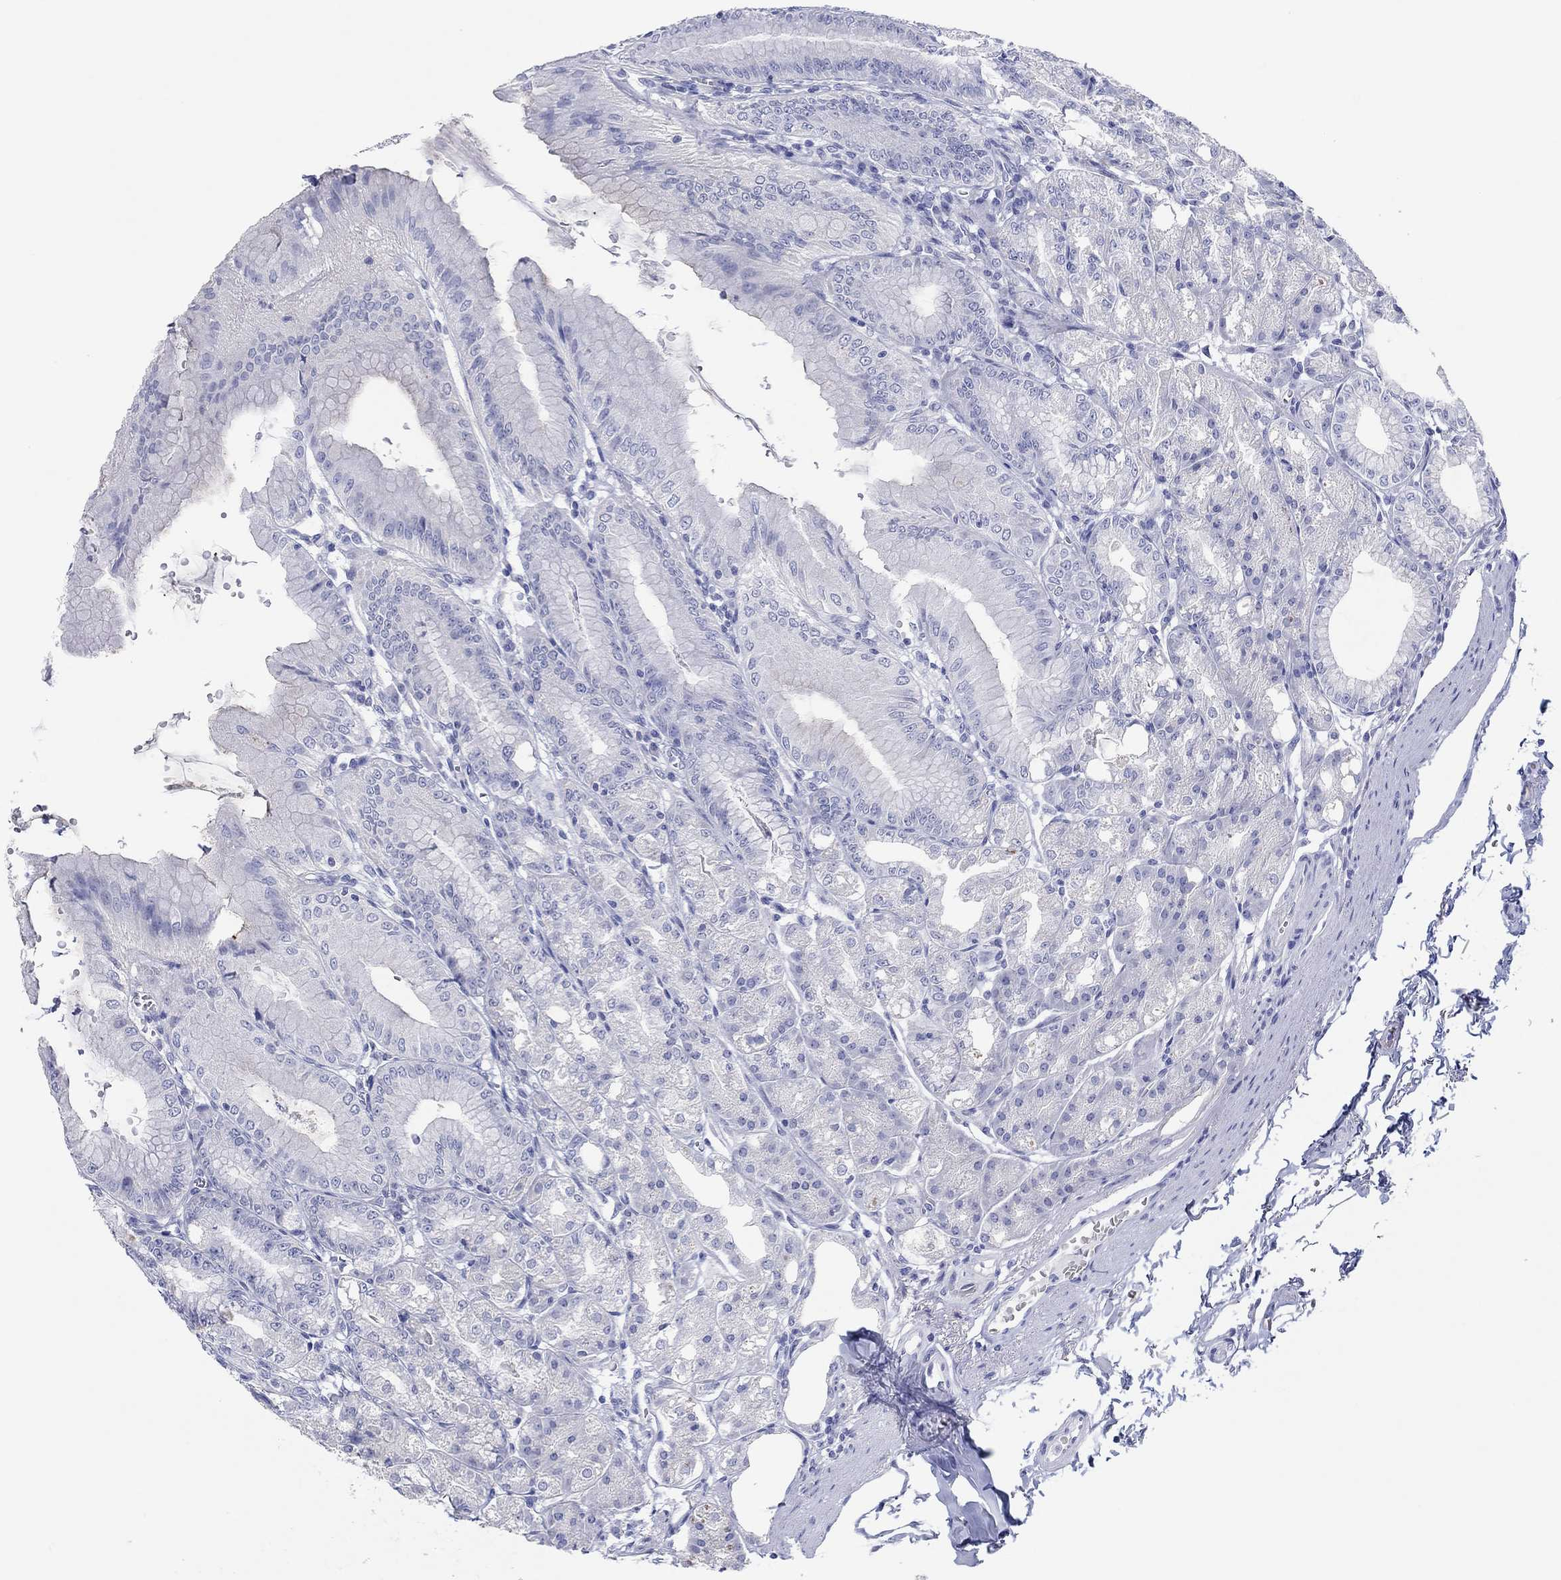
{"staining": {"intensity": "weak", "quantity": "<25%", "location": "cytoplasmic/membranous"}, "tissue": "stomach", "cell_type": "Glandular cells", "image_type": "normal", "snomed": [{"axis": "morphology", "description": "Normal tissue, NOS"}, {"axis": "topography", "description": "Stomach"}], "caption": "Human stomach stained for a protein using immunohistochemistry exhibits no positivity in glandular cells.", "gene": "MAGEB6", "patient": {"sex": "male", "age": 71}}